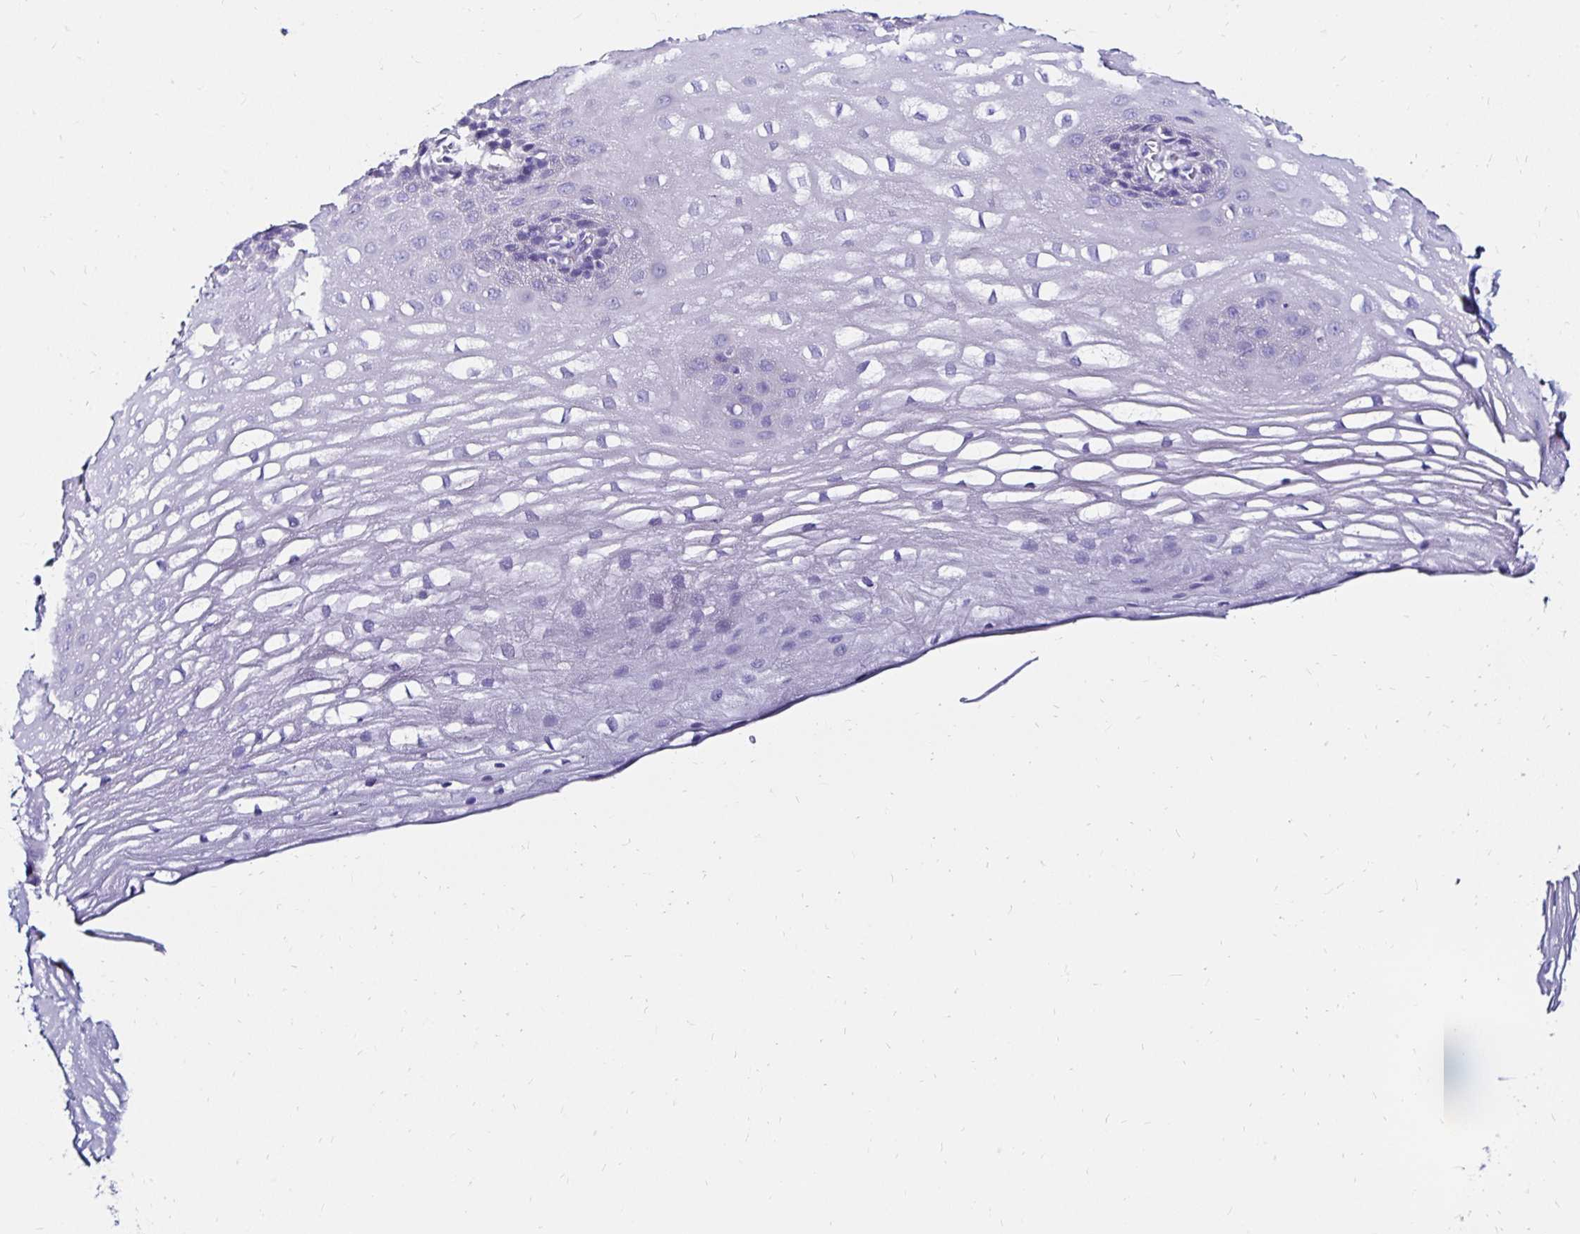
{"staining": {"intensity": "negative", "quantity": "none", "location": "none"}, "tissue": "esophagus", "cell_type": "Squamous epithelial cells", "image_type": "normal", "snomed": [{"axis": "morphology", "description": "Normal tissue, NOS"}, {"axis": "topography", "description": "Esophagus"}], "caption": "IHC of normal esophagus displays no staining in squamous epithelial cells. (IHC, brightfield microscopy, high magnification).", "gene": "KCNT1", "patient": {"sex": "male", "age": 62}}